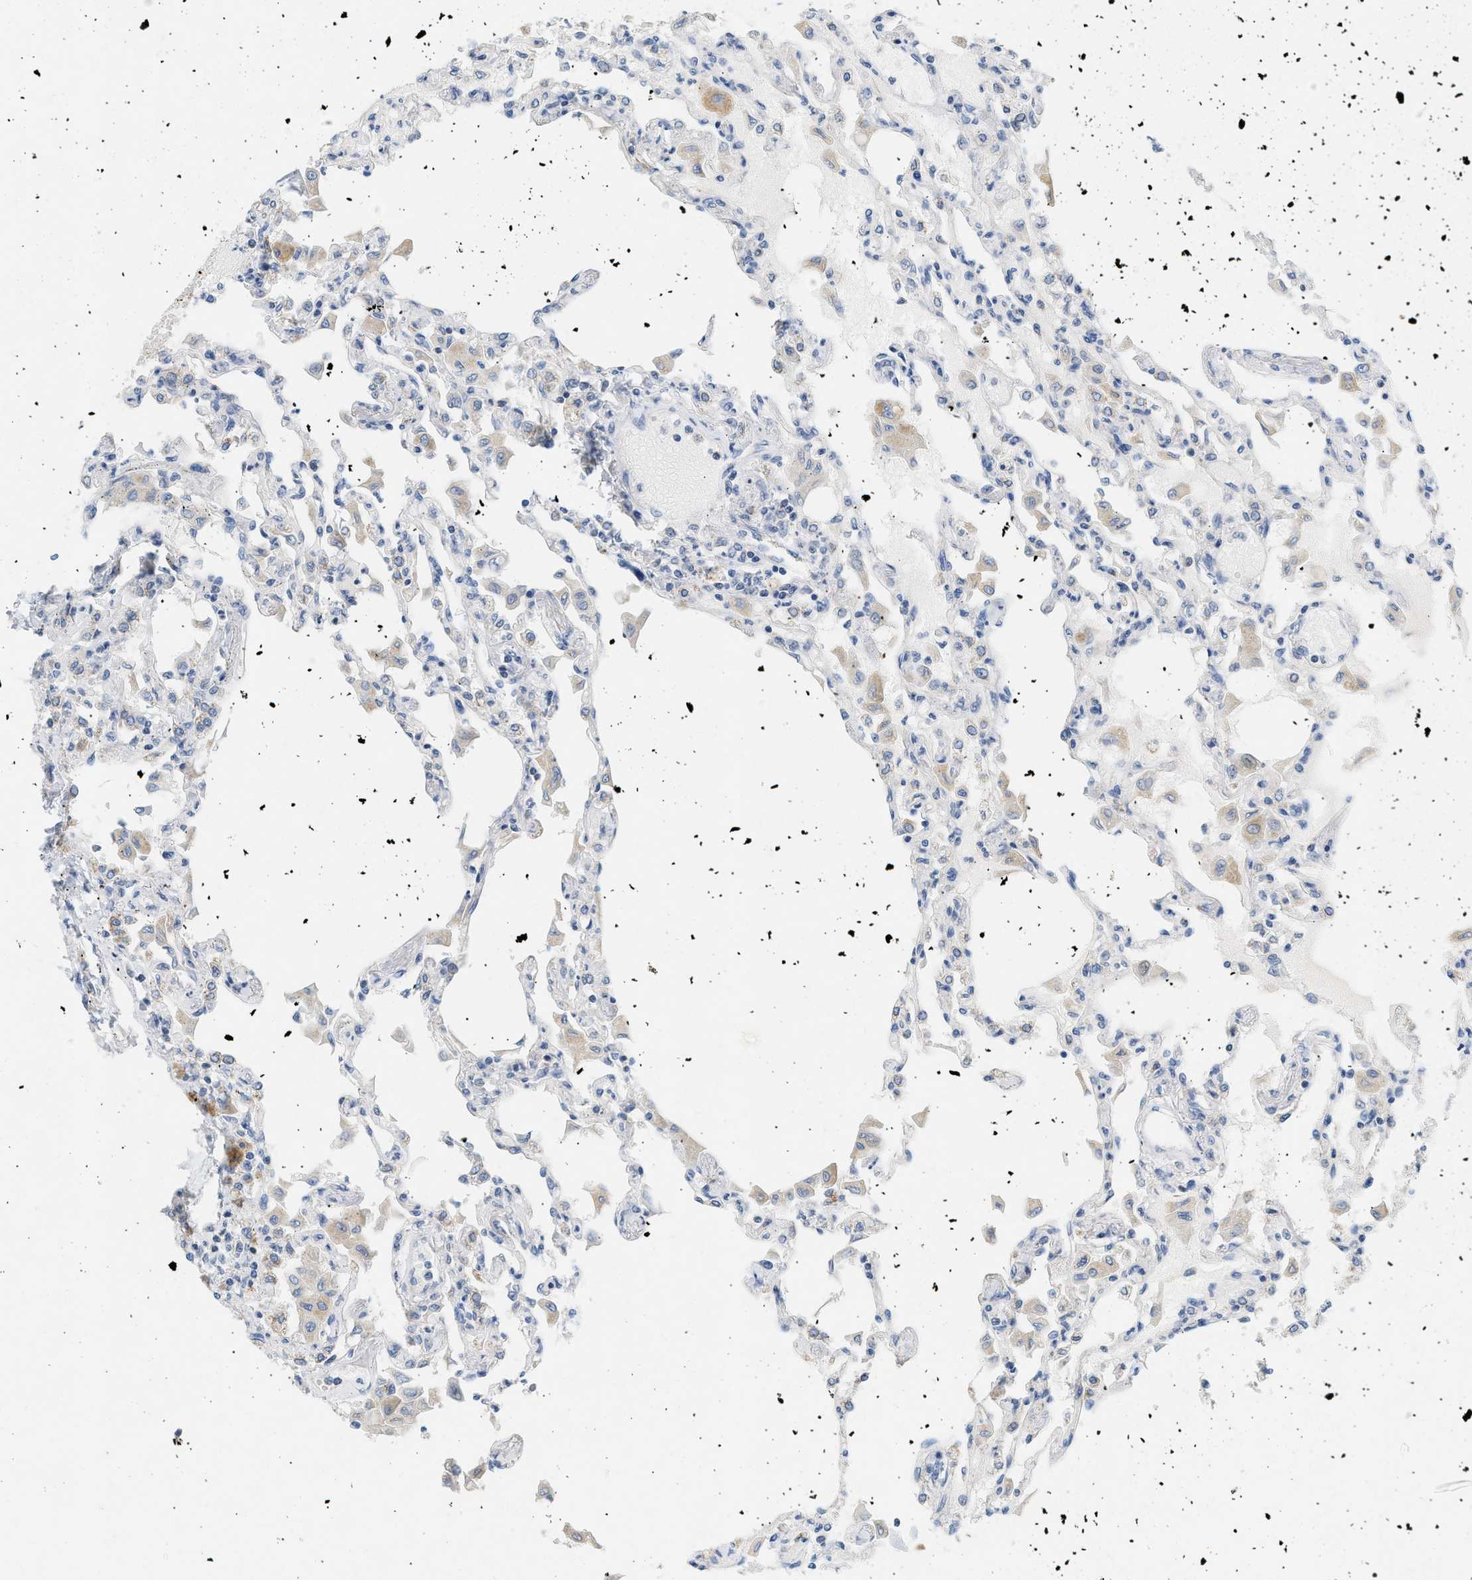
{"staining": {"intensity": "negative", "quantity": "none", "location": "none"}, "tissue": "lung", "cell_type": "Alveolar cells", "image_type": "normal", "snomed": [{"axis": "morphology", "description": "Normal tissue, NOS"}, {"axis": "topography", "description": "Bronchus"}, {"axis": "topography", "description": "Lung"}], "caption": "Immunohistochemistry of unremarkable lung shows no expression in alveolar cells.", "gene": "NDUFS8", "patient": {"sex": "female", "age": 49}}